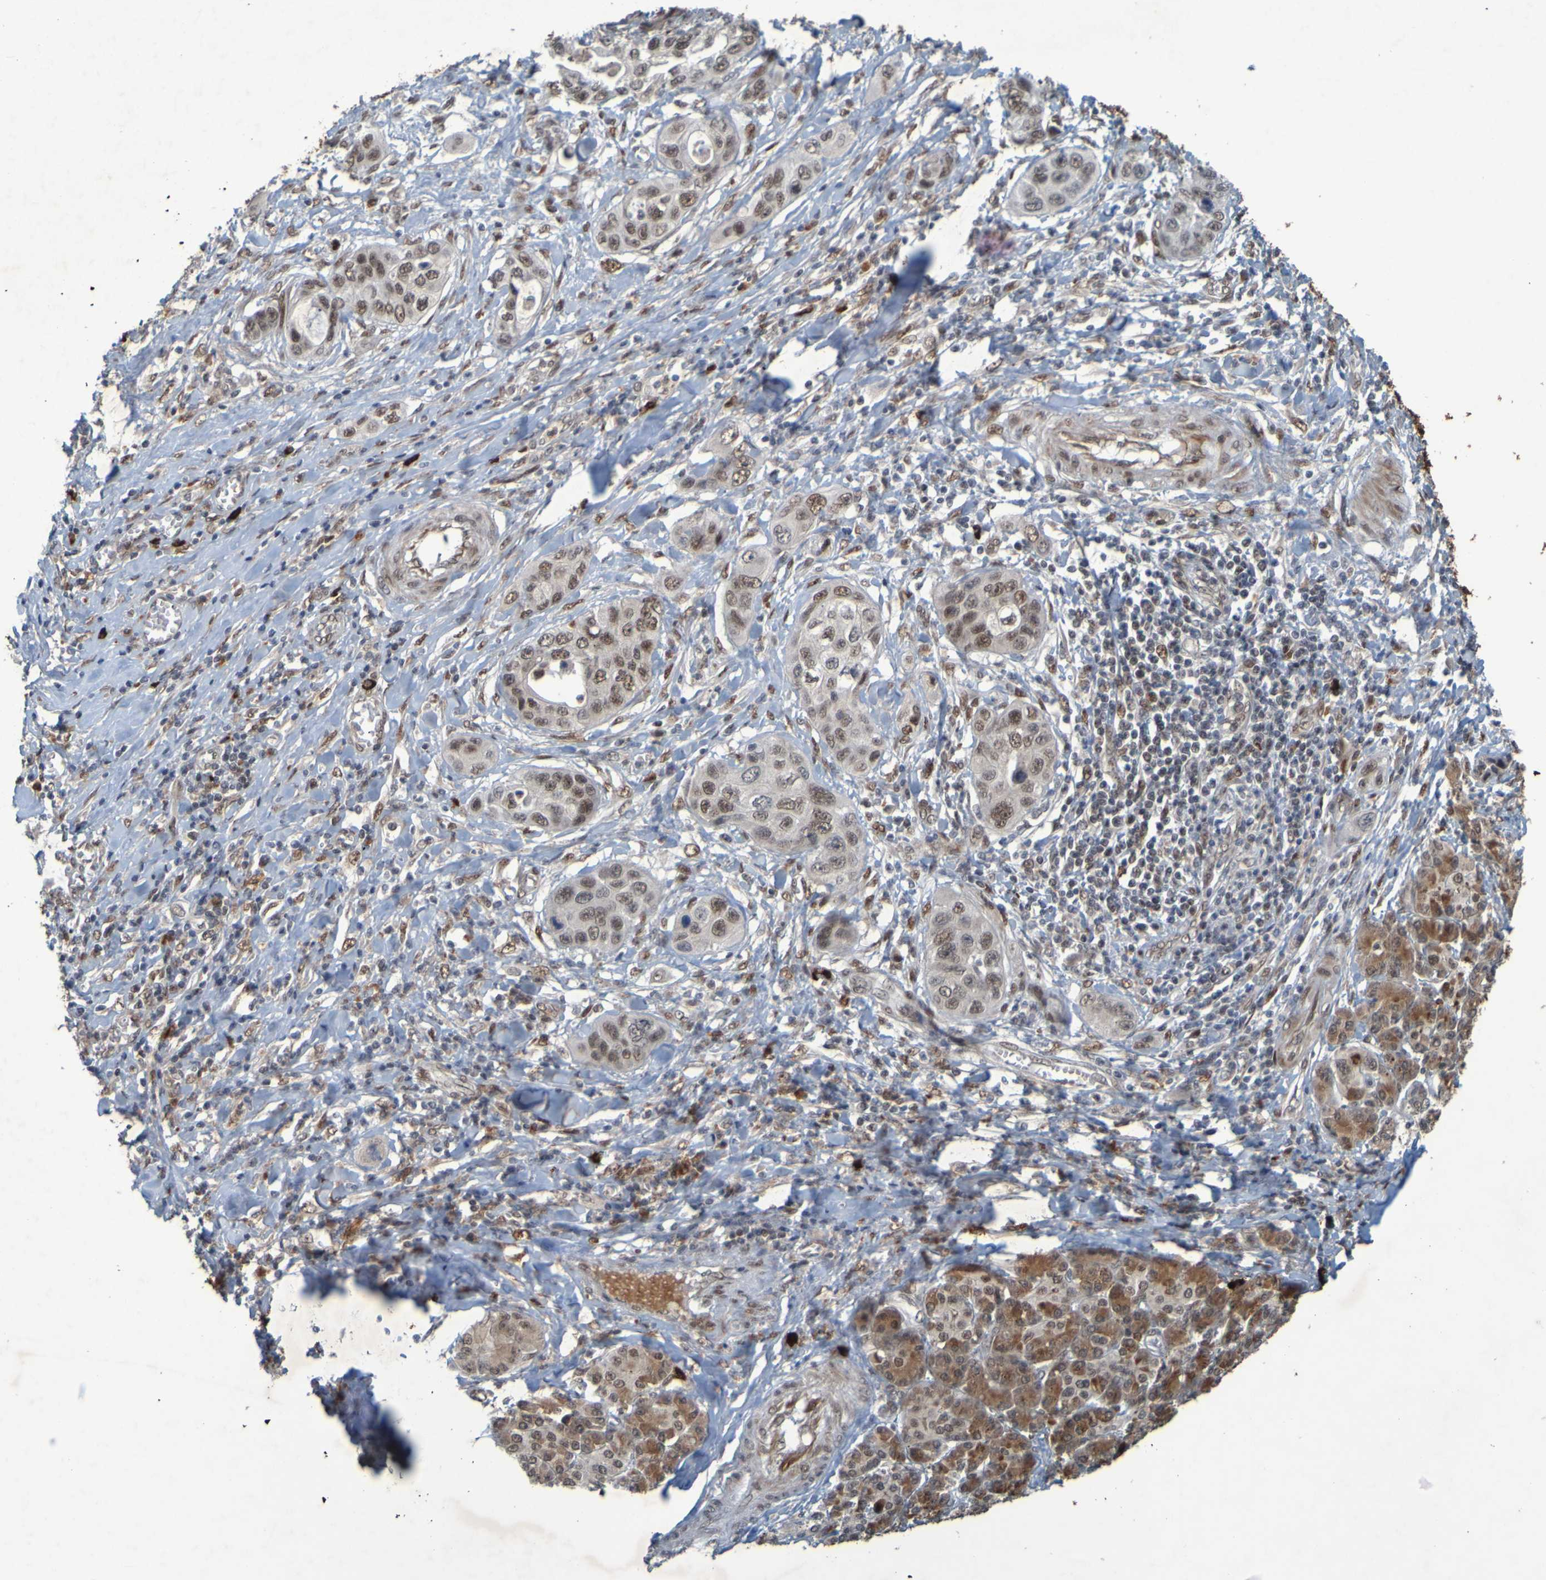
{"staining": {"intensity": "moderate", "quantity": ">75%", "location": "nuclear"}, "tissue": "pancreatic cancer", "cell_type": "Tumor cells", "image_type": "cancer", "snomed": [{"axis": "morphology", "description": "Adenocarcinoma, NOS"}, {"axis": "topography", "description": "Pancreas"}], "caption": "Immunohistochemistry of human pancreatic adenocarcinoma demonstrates medium levels of moderate nuclear positivity in about >75% of tumor cells. (DAB (3,3'-diaminobenzidine) IHC, brown staining for protein, blue staining for nuclei).", "gene": "MCPH1", "patient": {"sex": "female", "age": 70}}